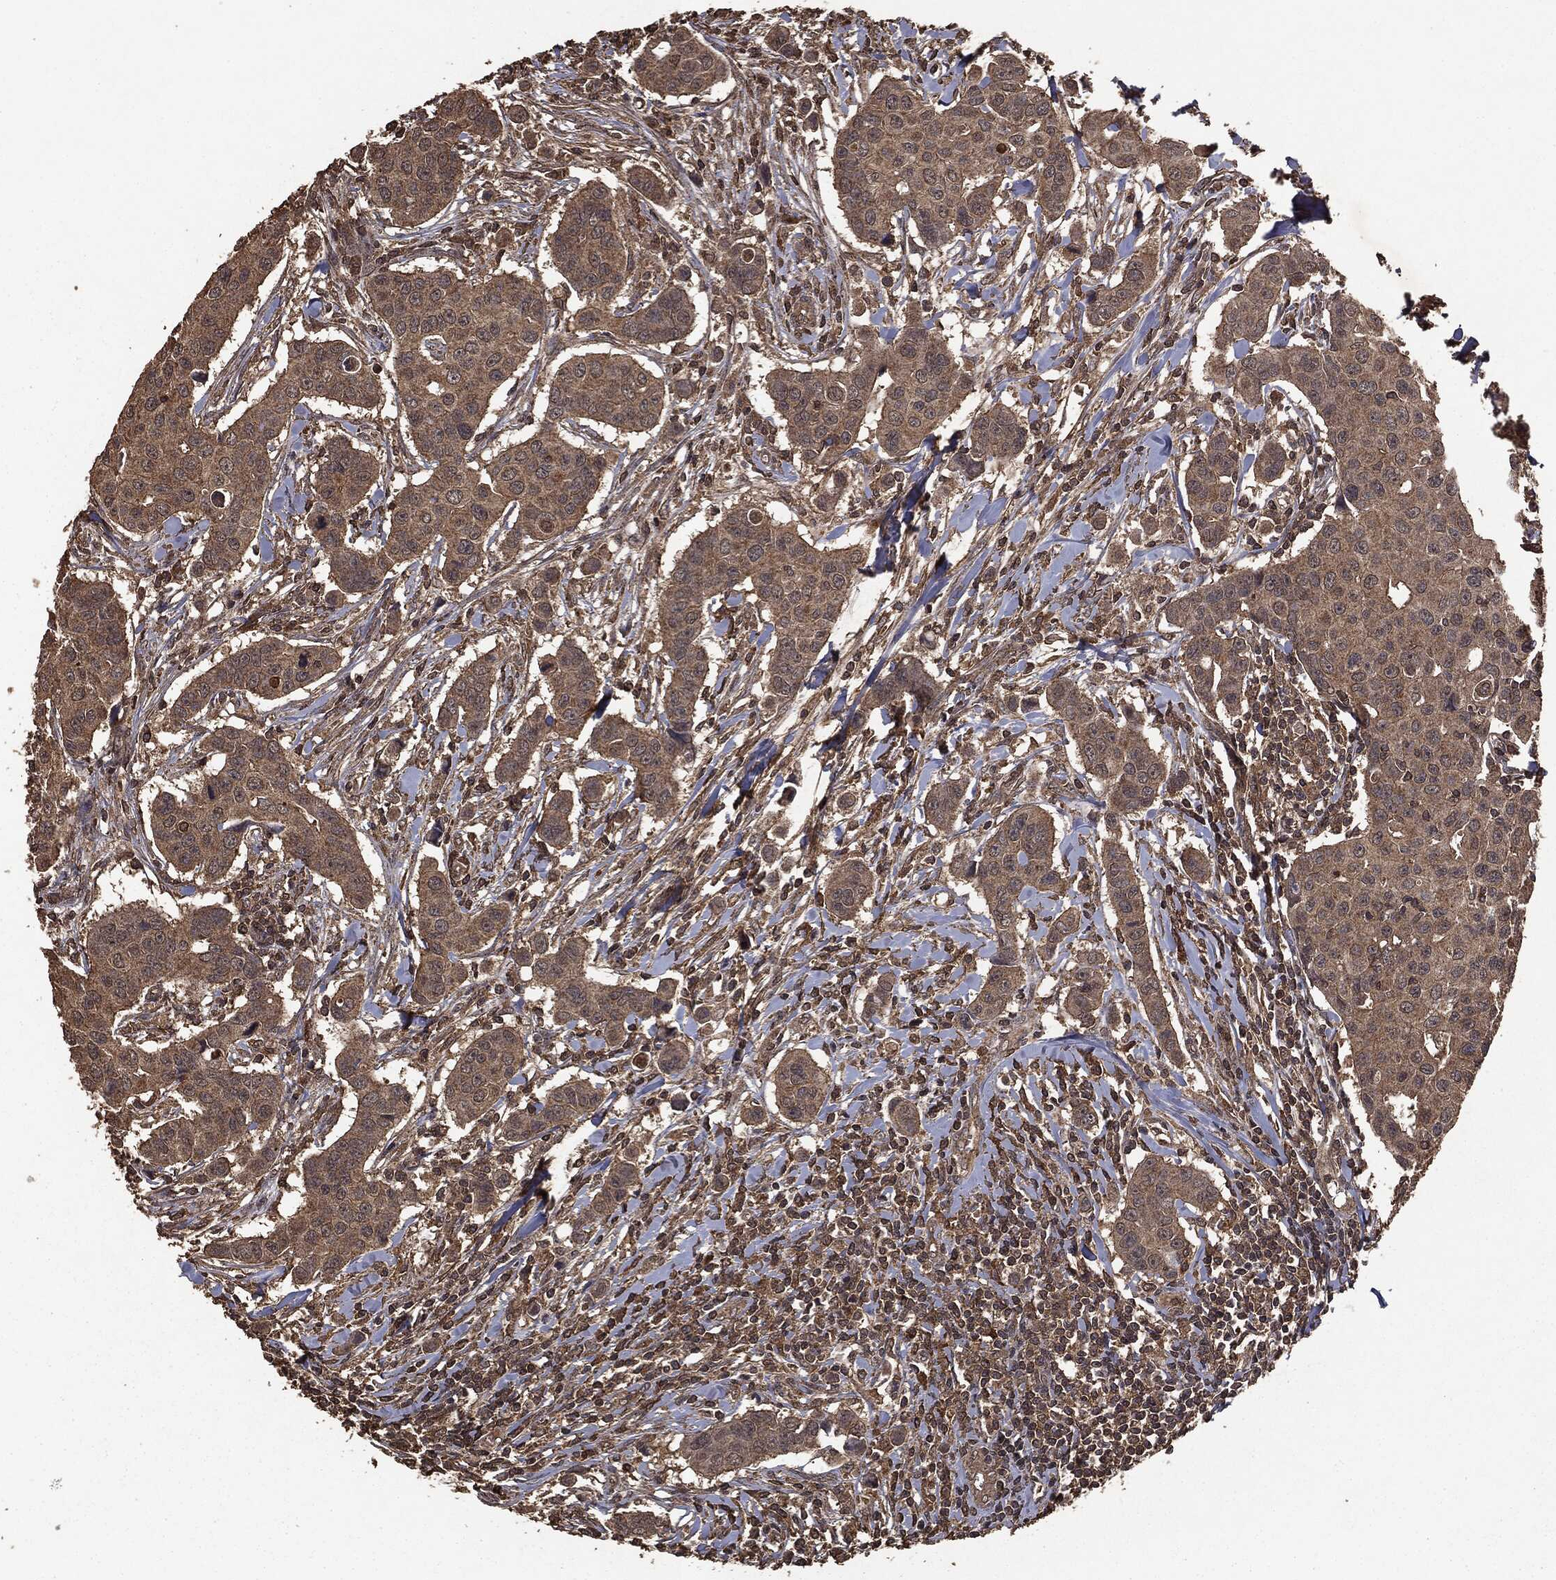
{"staining": {"intensity": "weak", "quantity": ">75%", "location": "cytoplasmic/membranous"}, "tissue": "breast cancer", "cell_type": "Tumor cells", "image_type": "cancer", "snomed": [{"axis": "morphology", "description": "Duct carcinoma"}, {"axis": "topography", "description": "Breast"}], "caption": "Immunohistochemistry staining of intraductal carcinoma (breast), which demonstrates low levels of weak cytoplasmic/membranous staining in about >75% of tumor cells indicating weak cytoplasmic/membranous protein staining. The staining was performed using DAB (brown) for protein detection and nuclei were counterstained in hematoxylin (blue).", "gene": "NME1", "patient": {"sex": "female", "age": 24}}